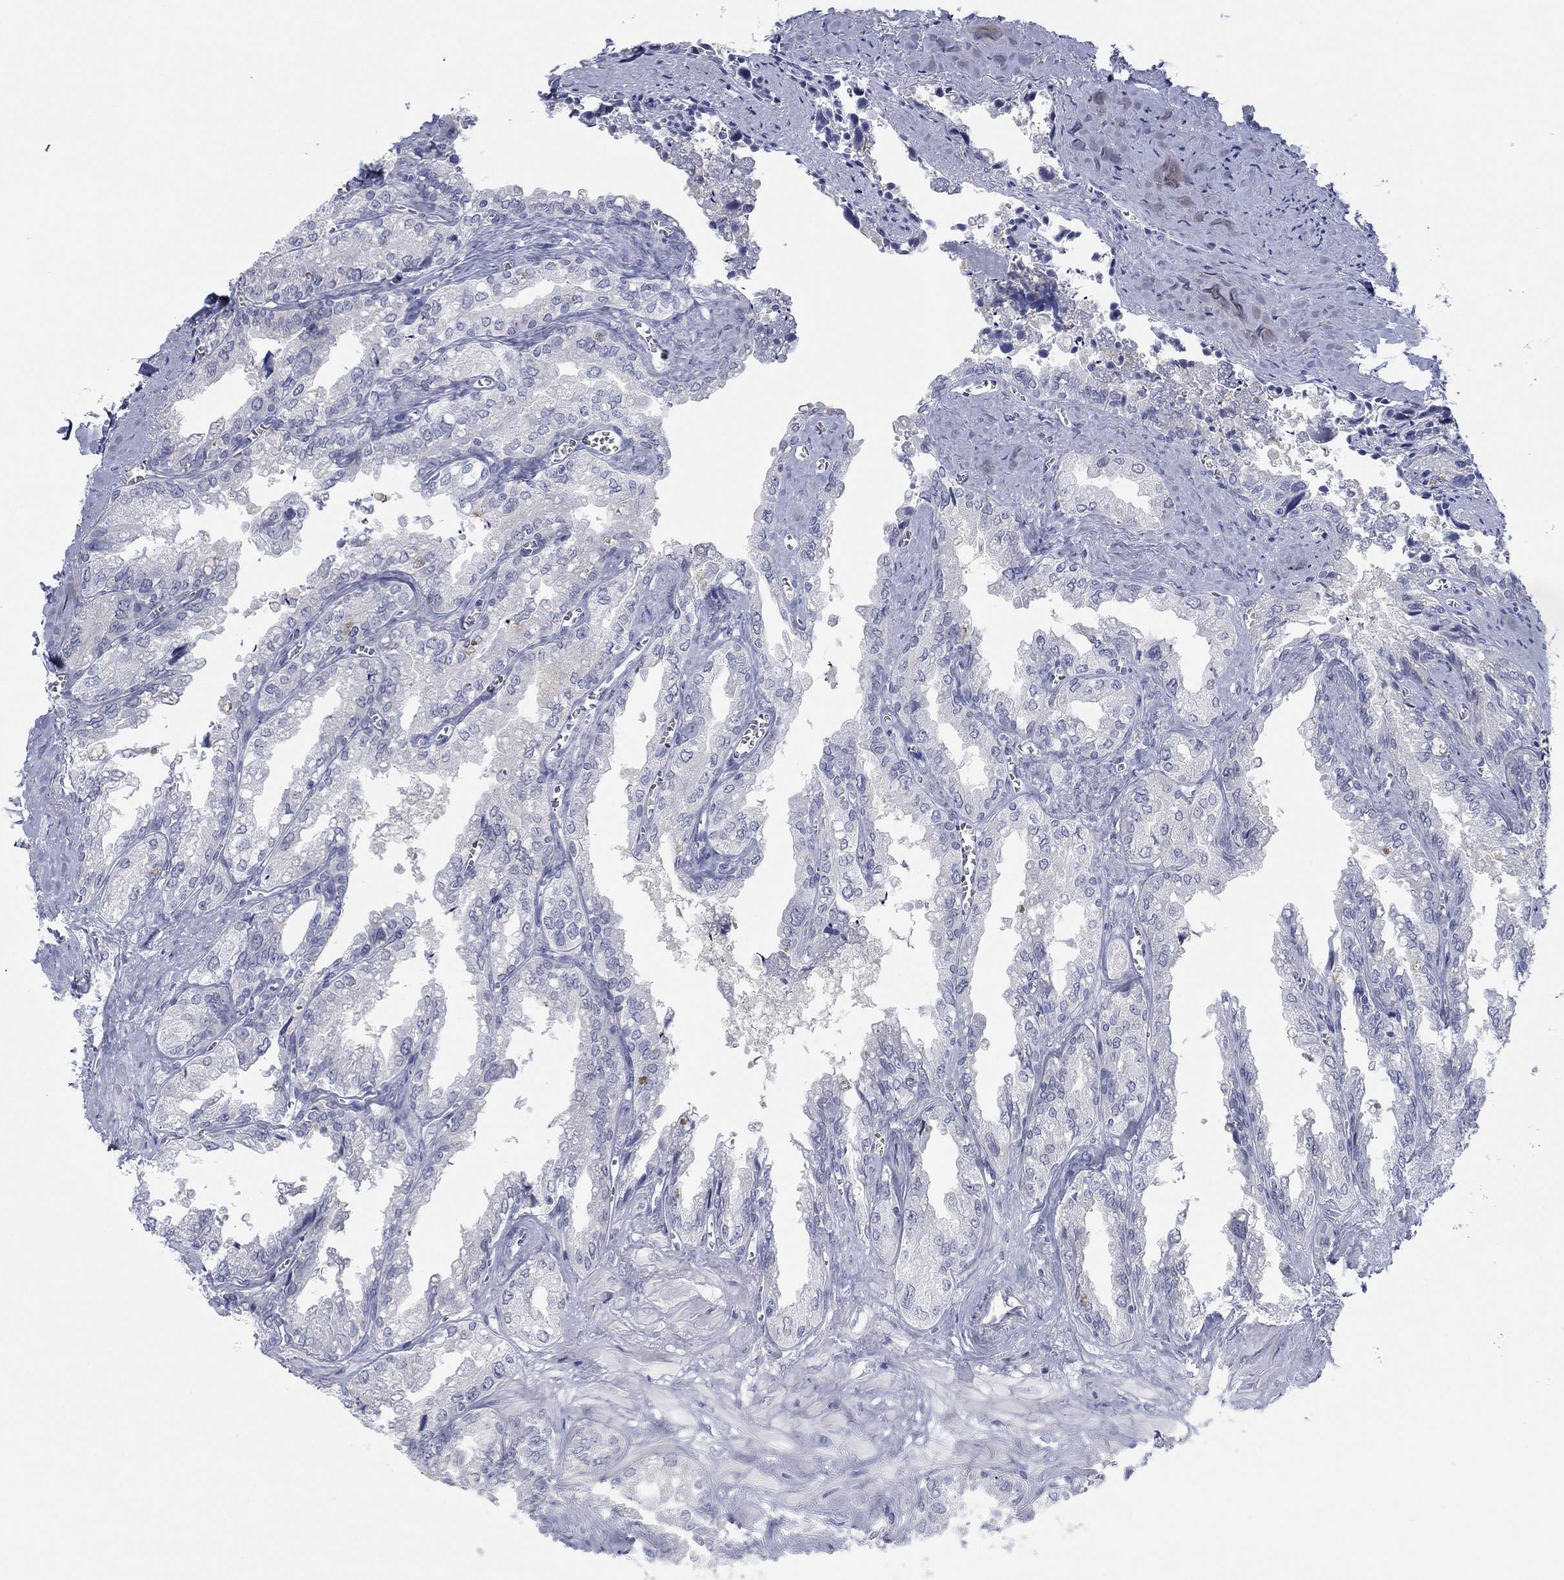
{"staining": {"intensity": "negative", "quantity": "none", "location": "none"}, "tissue": "seminal vesicle", "cell_type": "Glandular cells", "image_type": "normal", "snomed": [{"axis": "morphology", "description": "Normal tissue, NOS"}, {"axis": "topography", "description": "Seminal veicle"}], "caption": "This is a image of IHC staining of unremarkable seminal vesicle, which shows no expression in glandular cells.", "gene": "DNAL1", "patient": {"sex": "male", "age": 67}}